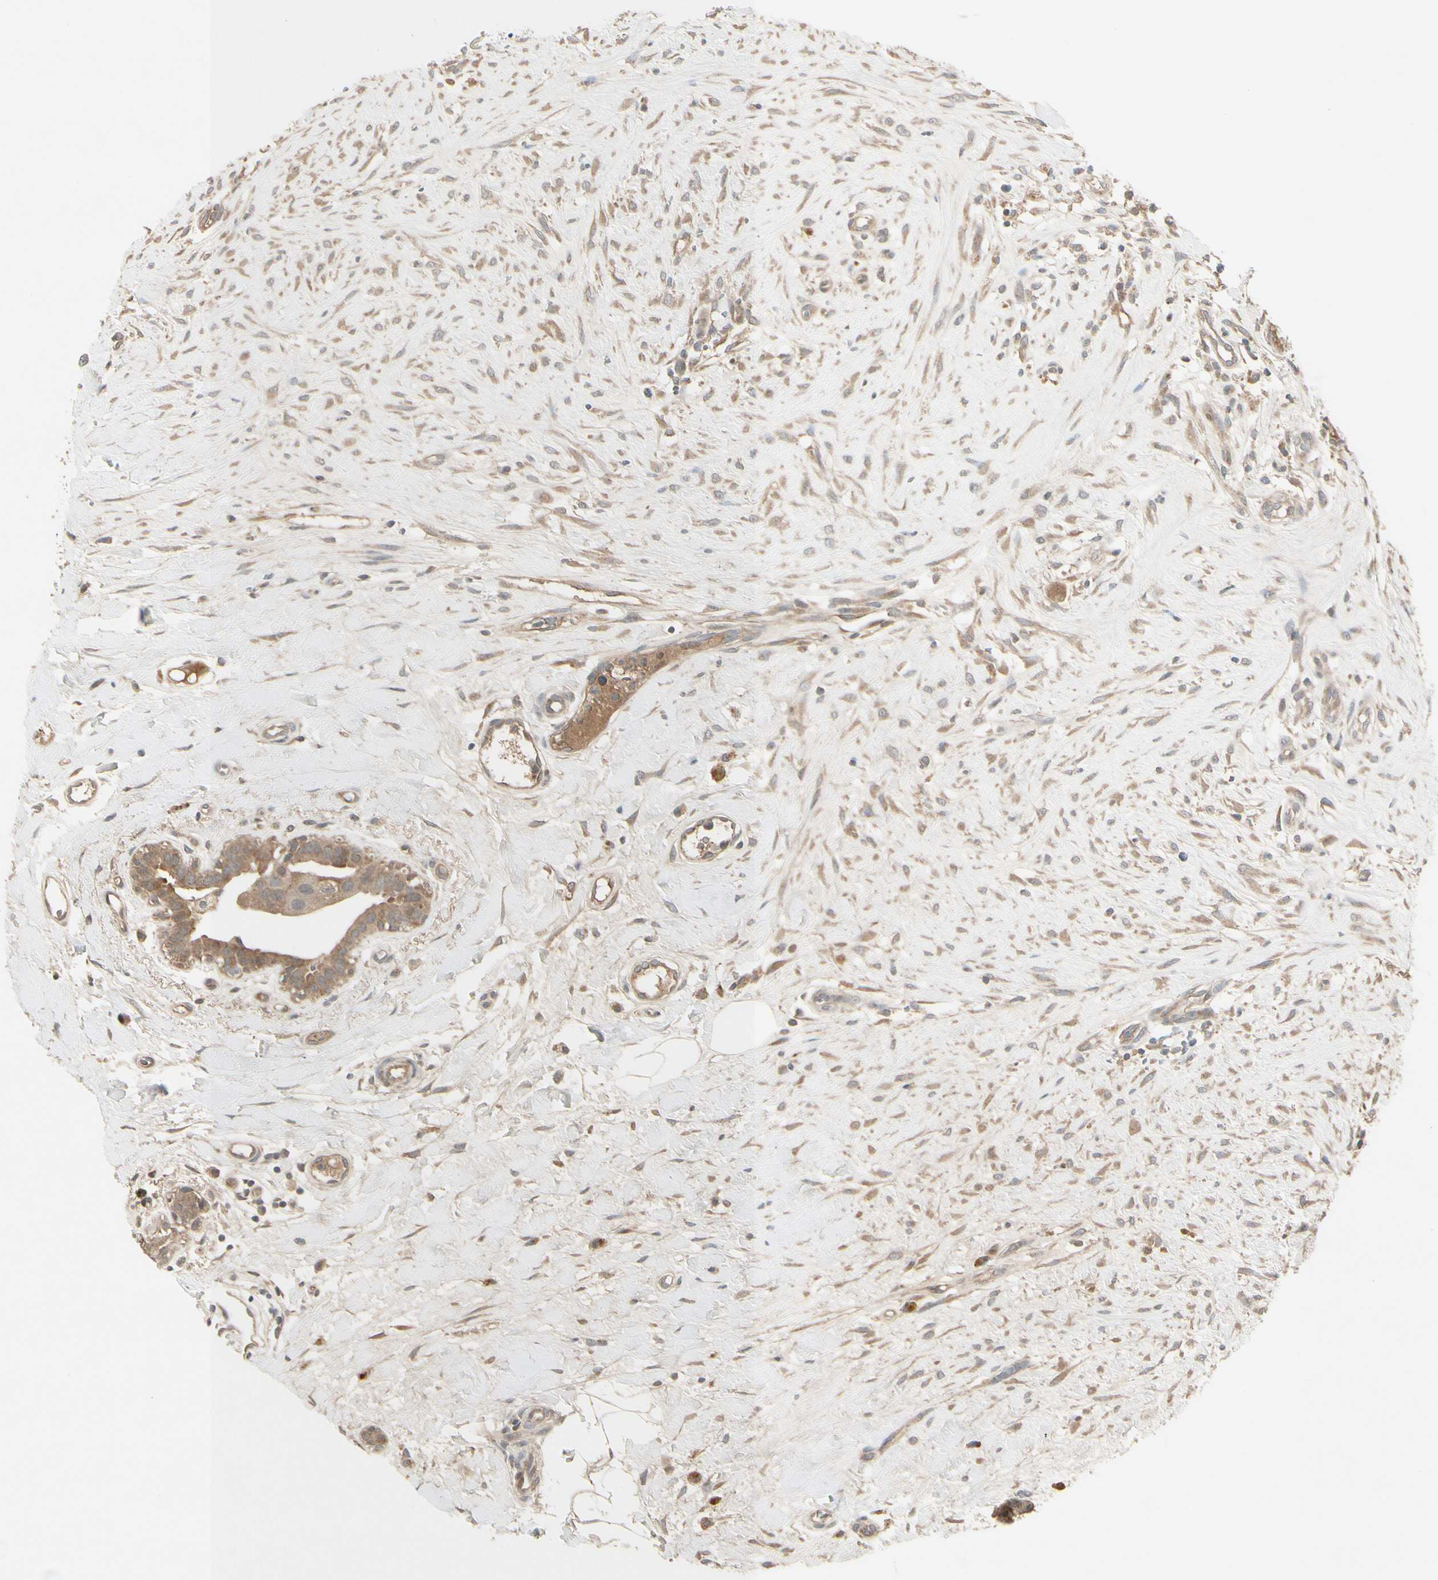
{"staining": {"intensity": "moderate", "quantity": ">75%", "location": "cytoplasmic/membranous"}, "tissue": "breast cancer", "cell_type": "Tumor cells", "image_type": "cancer", "snomed": [{"axis": "morphology", "description": "Duct carcinoma"}, {"axis": "topography", "description": "Breast"}], "caption": "A high-resolution histopathology image shows IHC staining of breast cancer (invasive ductal carcinoma), which shows moderate cytoplasmic/membranous staining in about >75% of tumor cells.", "gene": "FHDC1", "patient": {"sex": "female", "age": 40}}